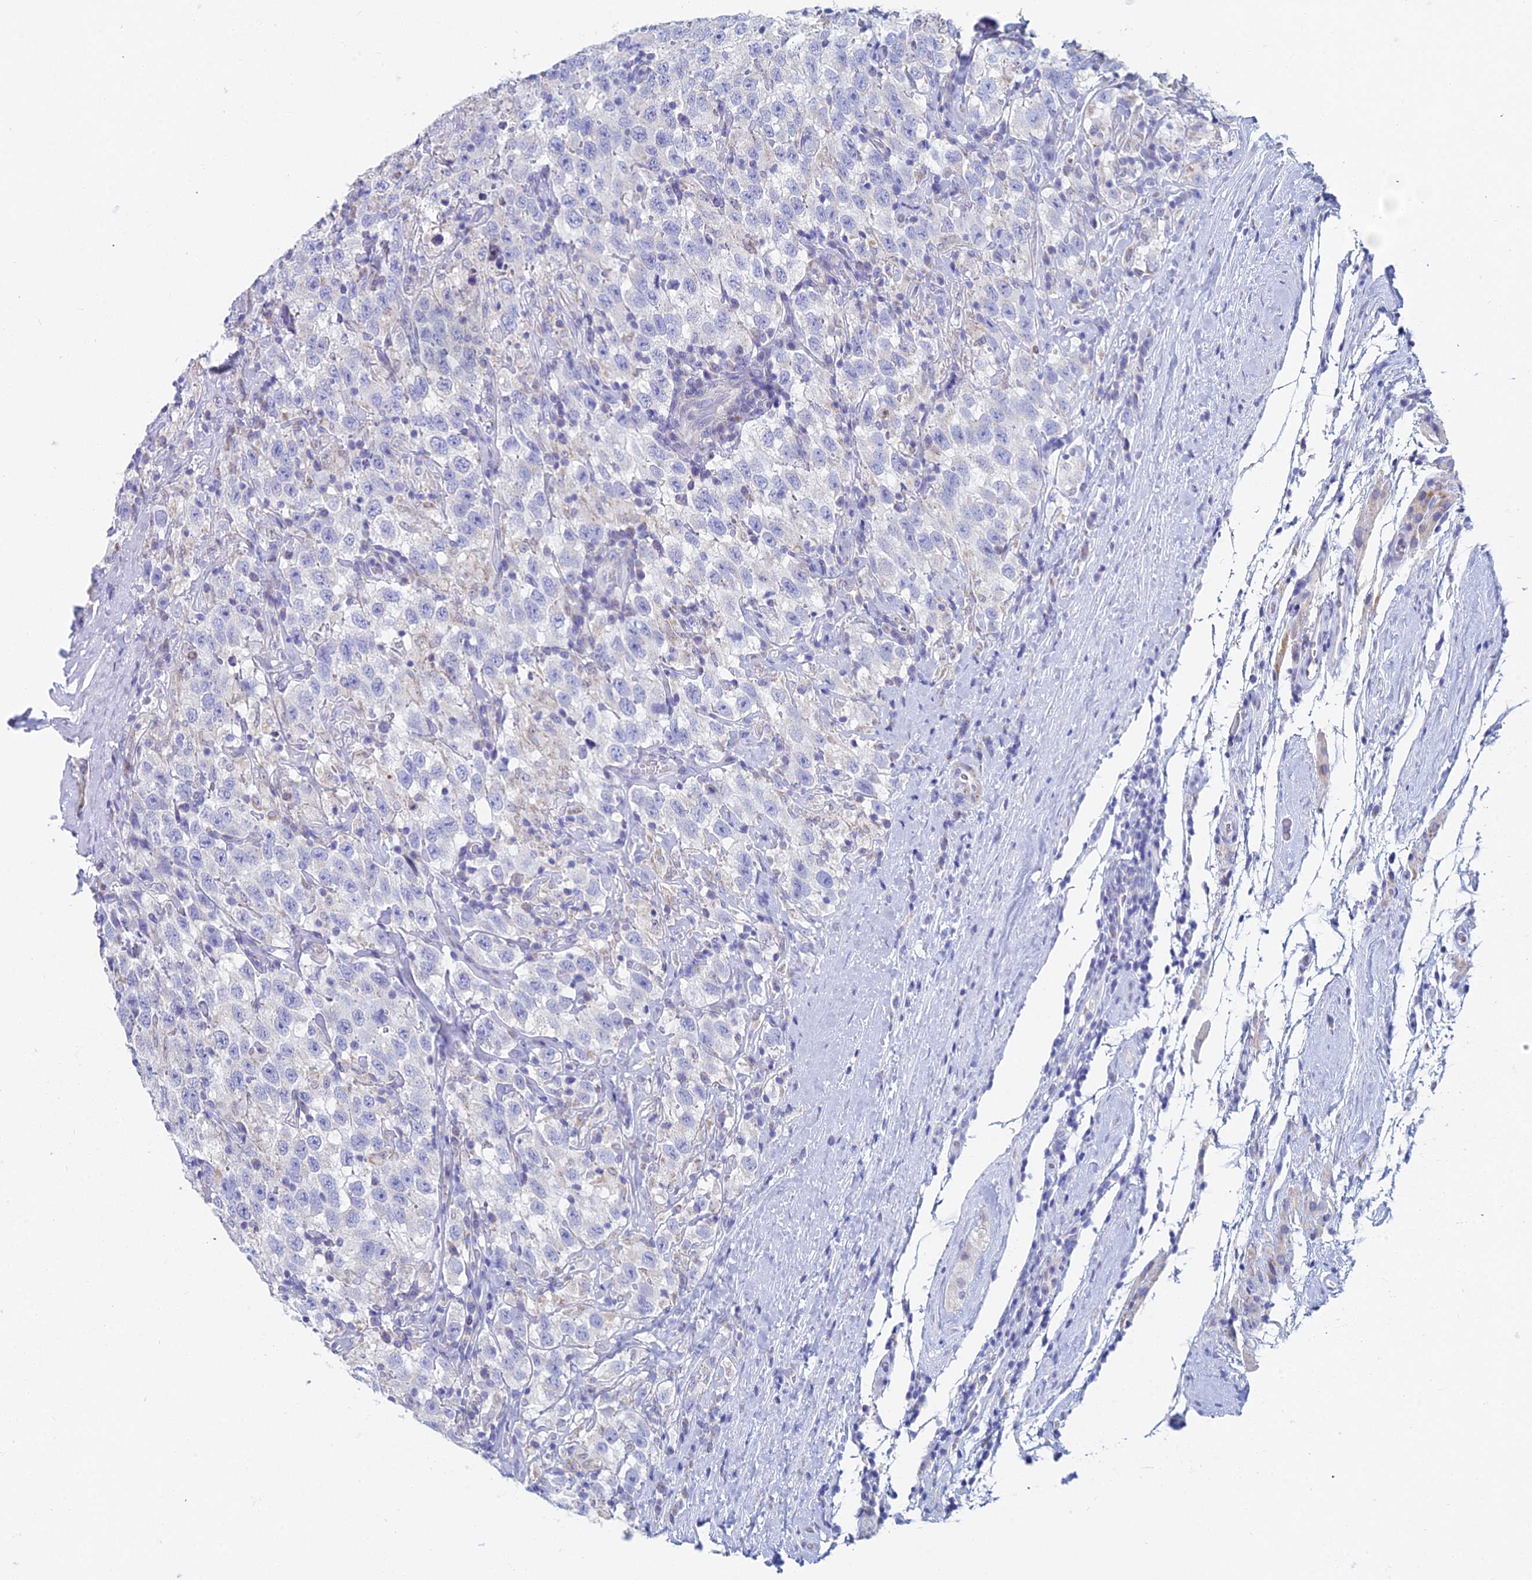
{"staining": {"intensity": "negative", "quantity": "none", "location": "none"}, "tissue": "testis cancer", "cell_type": "Tumor cells", "image_type": "cancer", "snomed": [{"axis": "morphology", "description": "Seminoma, NOS"}, {"axis": "topography", "description": "Testis"}], "caption": "Tumor cells show no significant expression in testis seminoma. (DAB IHC visualized using brightfield microscopy, high magnification).", "gene": "ACSM1", "patient": {"sex": "male", "age": 41}}